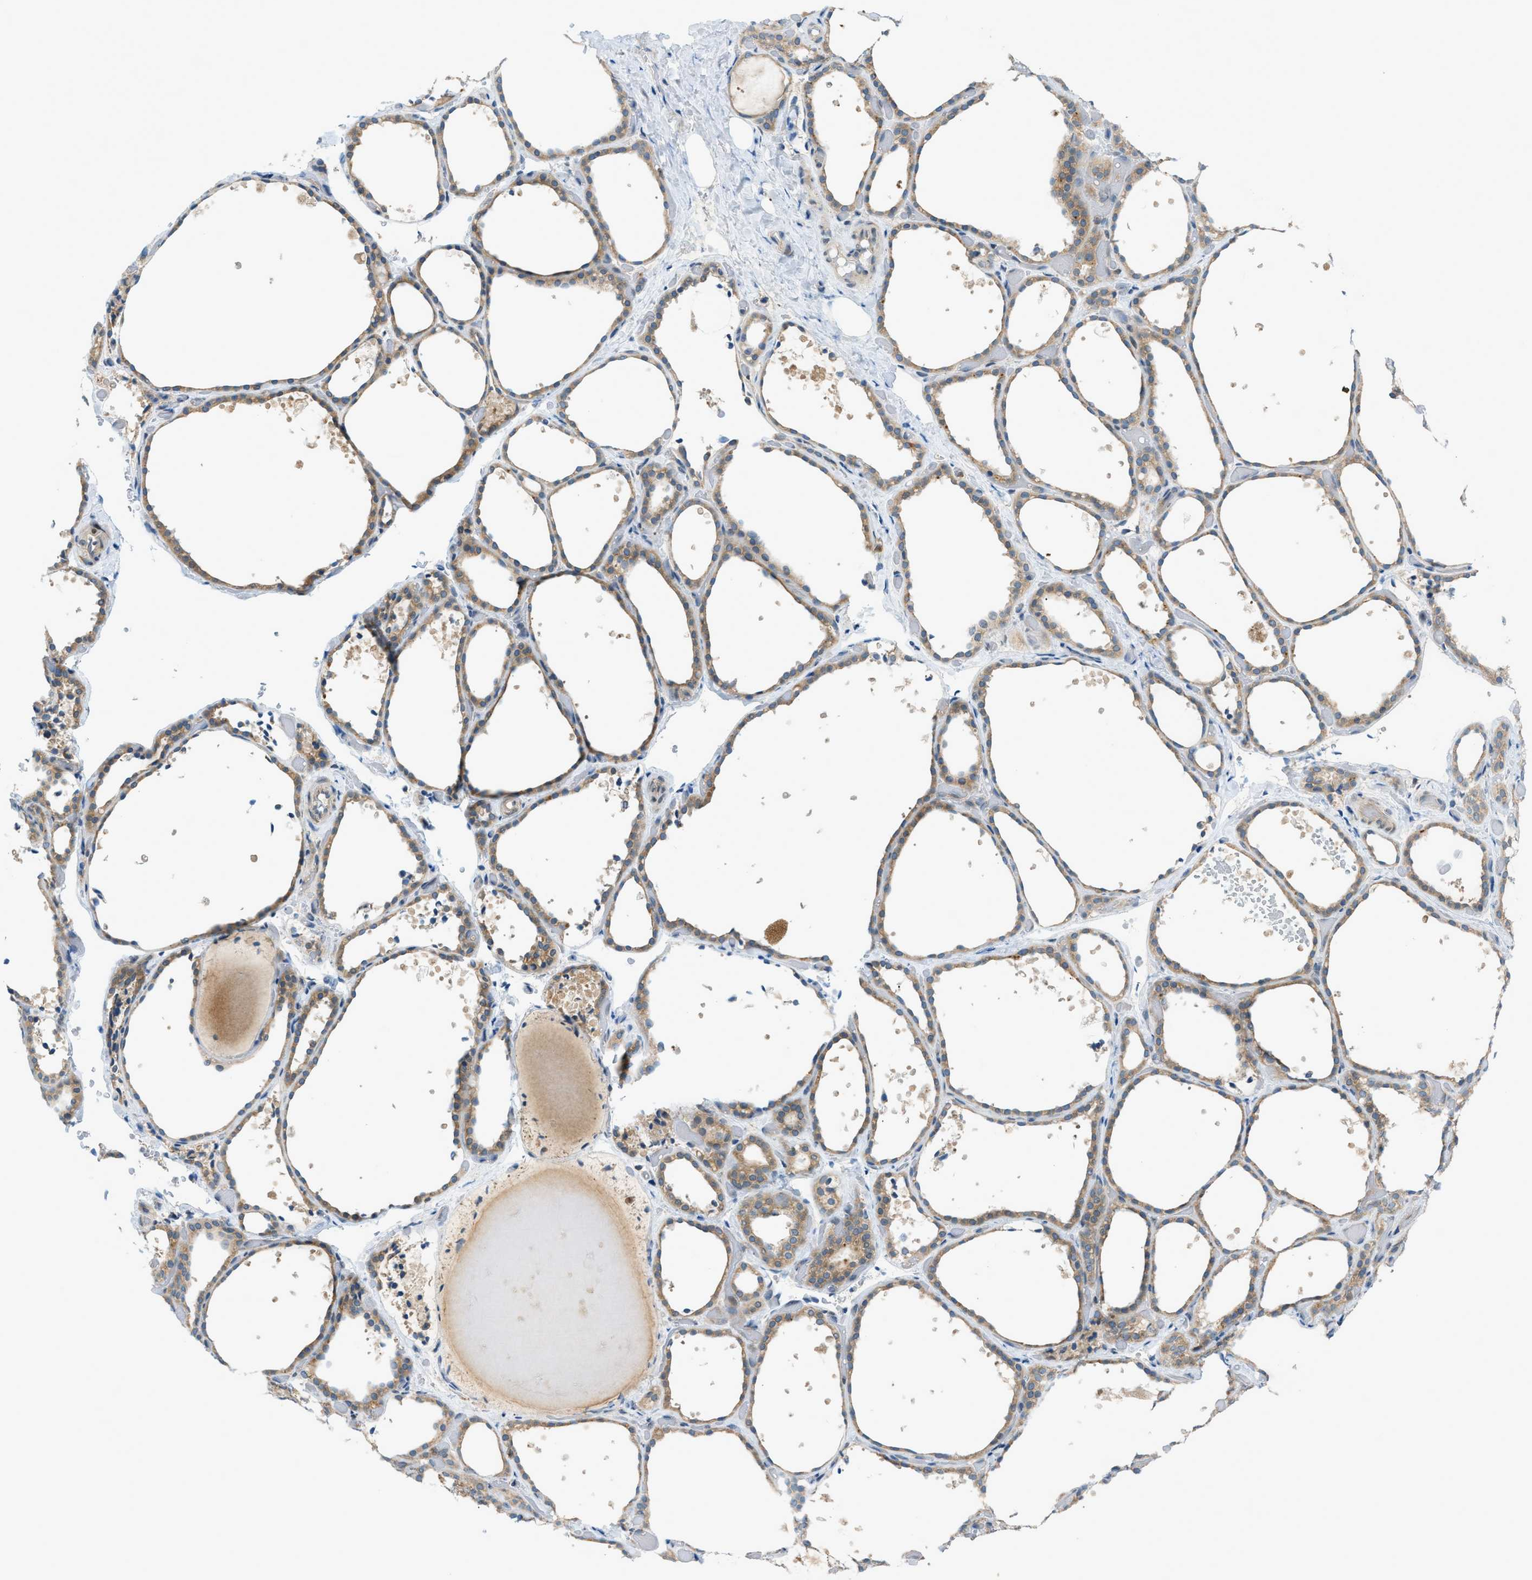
{"staining": {"intensity": "moderate", "quantity": ">75%", "location": "cytoplasmic/membranous"}, "tissue": "thyroid gland", "cell_type": "Glandular cells", "image_type": "normal", "snomed": [{"axis": "morphology", "description": "Normal tissue, NOS"}, {"axis": "topography", "description": "Thyroid gland"}], "caption": "IHC photomicrograph of unremarkable thyroid gland stained for a protein (brown), which exhibits medium levels of moderate cytoplasmic/membranous expression in about >75% of glandular cells.", "gene": "DYRK1A", "patient": {"sex": "female", "age": 44}}